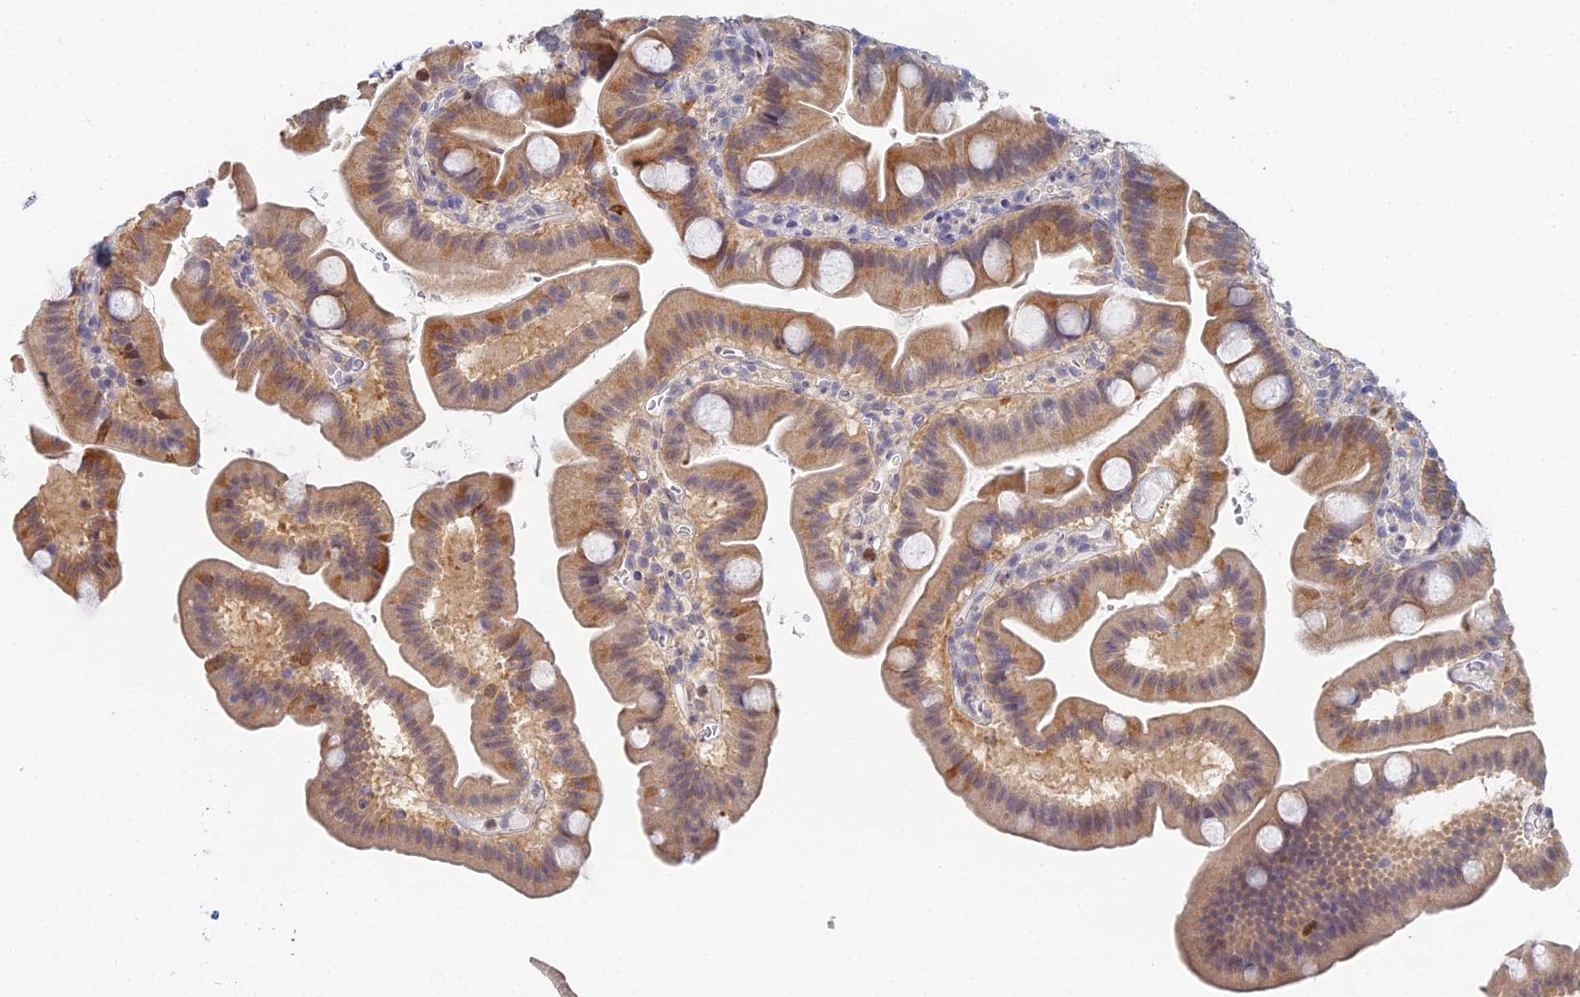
{"staining": {"intensity": "moderate", "quantity": ">75%", "location": "cytoplasmic/membranous,nuclear"}, "tissue": "small intestine", "cell_type": "Glandular cells", "image_type": "normal", "snomed": [{"axis": "morphology", "description": "Normal tissue, NOS"}, {"axis": "topography", "description": "Small intestine"}], "caption": "About >75% of glandular cells in normal small intestine reveal moderate cytoplasmic/membranous,nuclear protein expression as visualized by brown immunohistochemical staining.", "gene": "MCM2", "patient": {"sex": "female", "age": 68}}